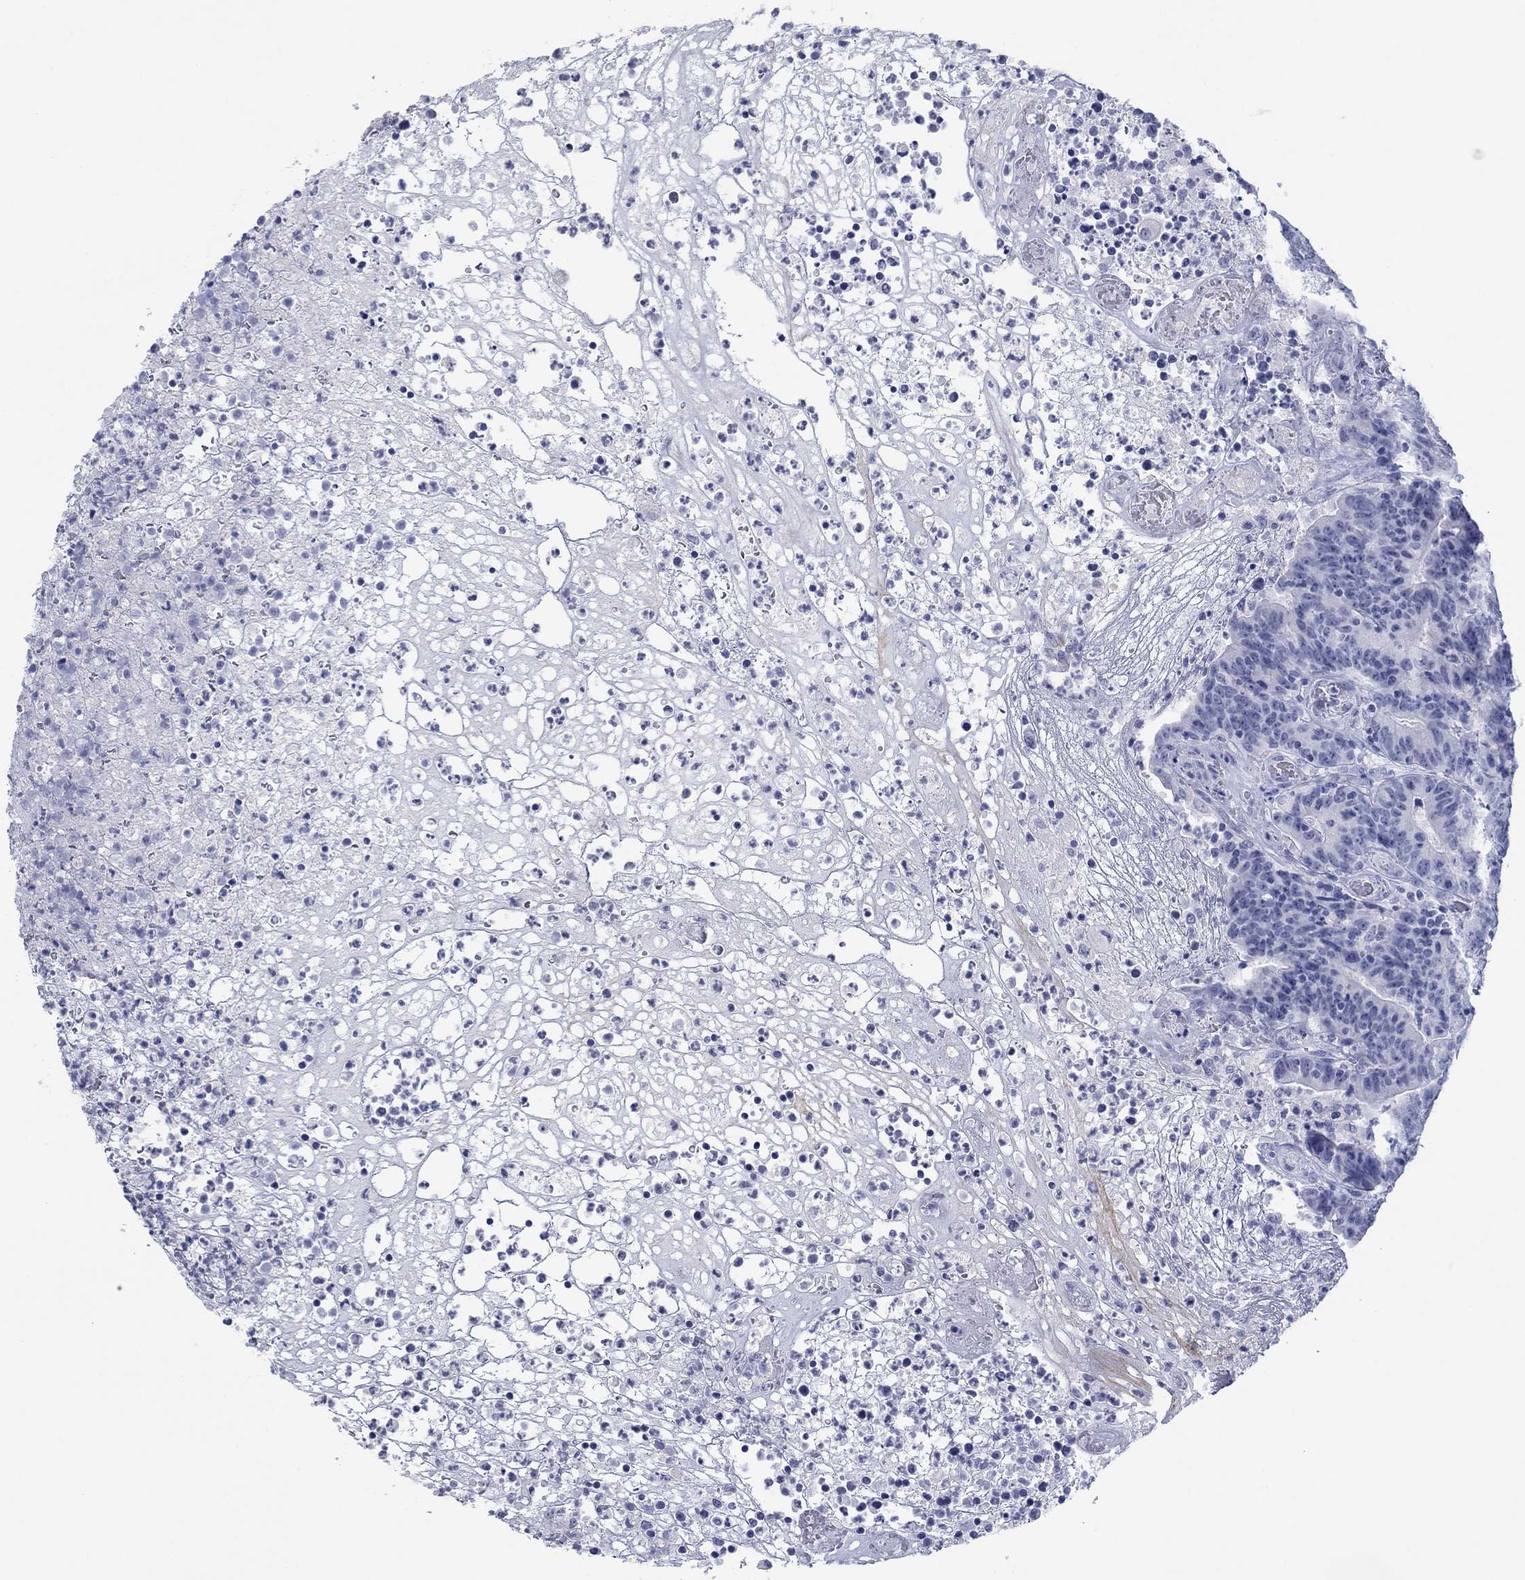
{"staining": {"intensity": "negative", "quantity": "none", "location": "none"}, "tissue": "colorectal cancer", "cell_type": "Tumor cells", "image_type": "cancer", "snomed": [{"axis": "morphology", "description": "Adenocarcinoma, NOS"}, {"axis": "topography", "description": "Colon"}], "caption": "Colorectal cancer (adenocarcinoma) stained for a protein using immunohistochemistry (IHC) reveals no positivity tumor cells.", "gene": "PDYN", "patient": {"sex": "female", "age": 75}}